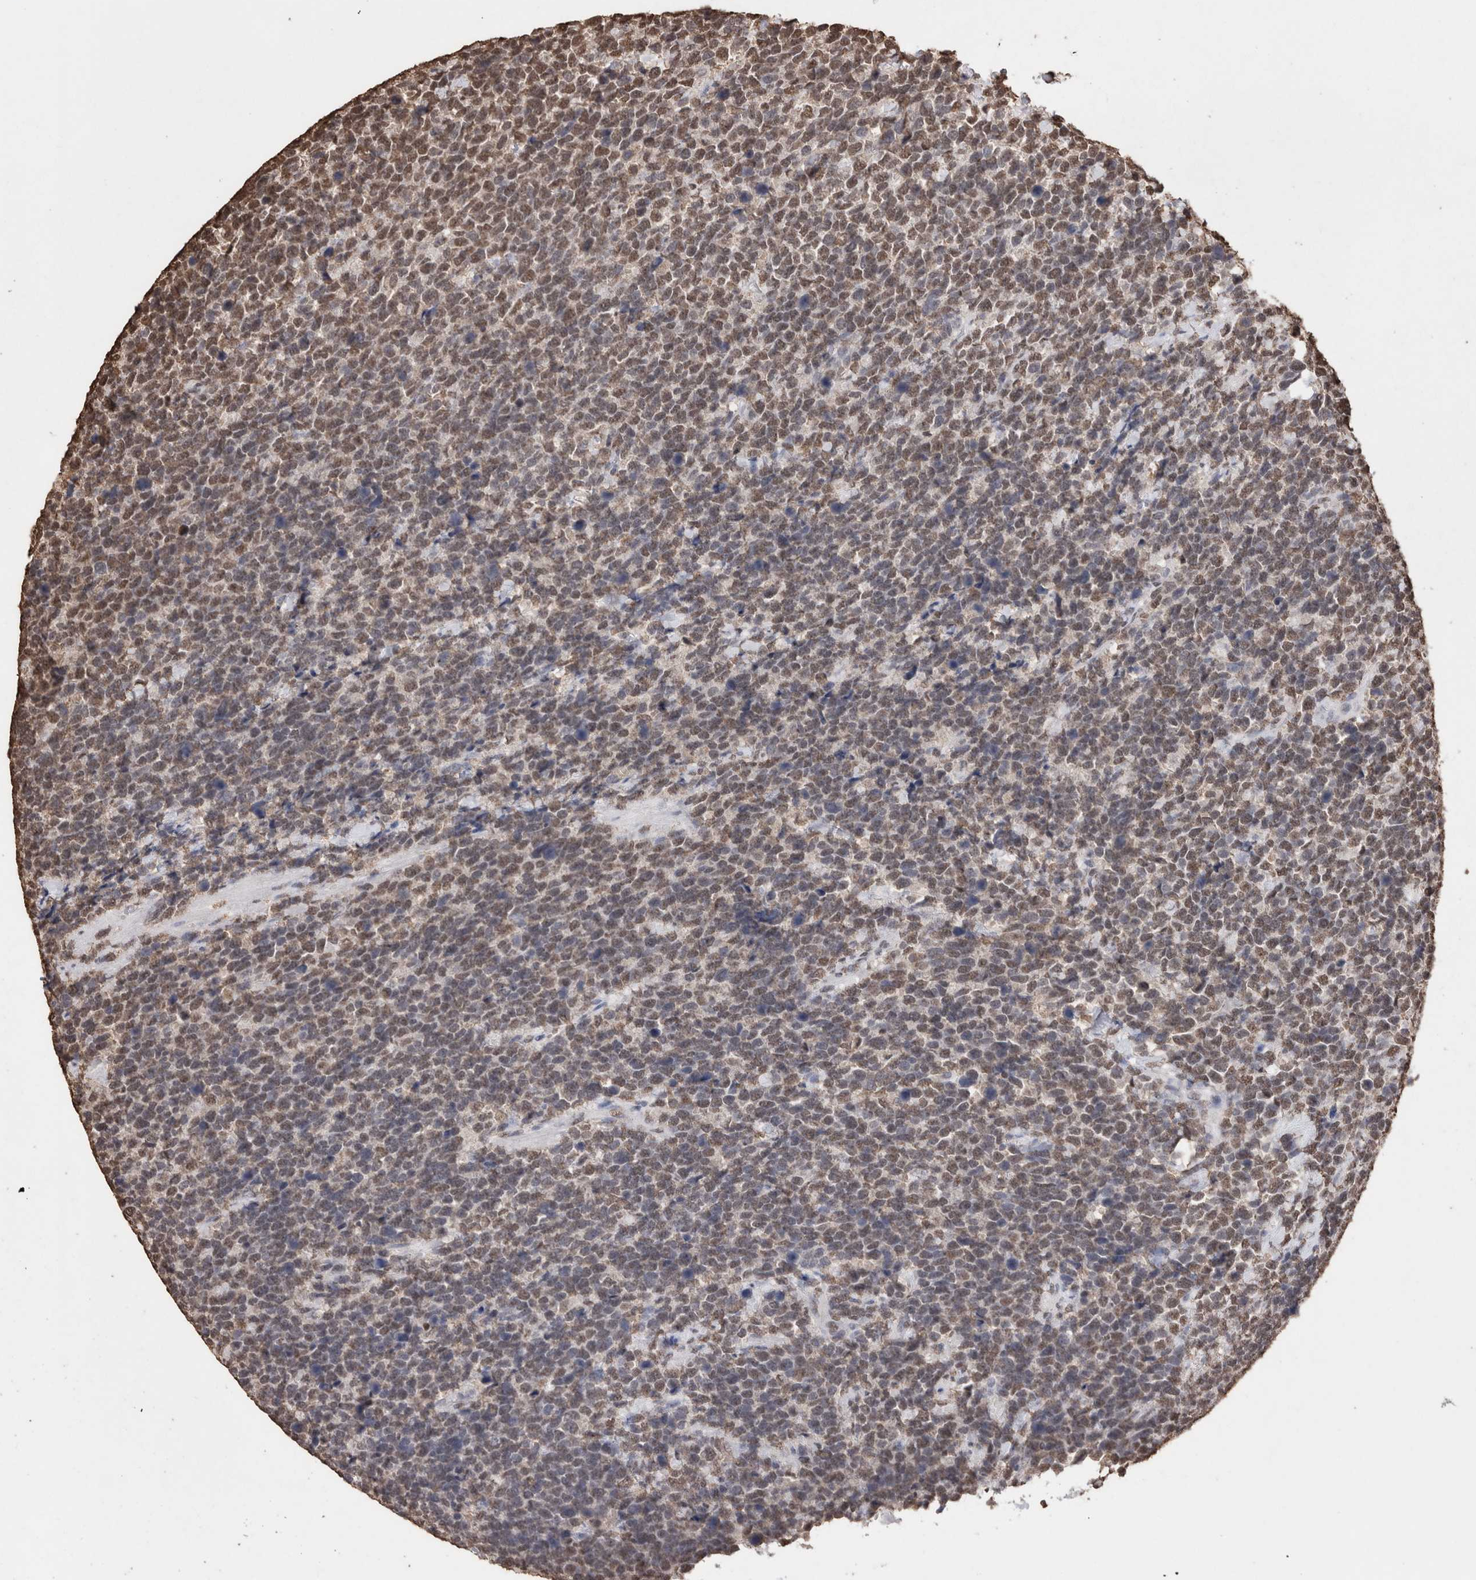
{"staining": {"intensity": "moderate", "quantity": "25%-75%", "location": "nuclear"}, "tissue": "urothelial cancer", "cell_type": "Tumor cells", "image_type": "cancer", "snomed": [{"axis": "morphology", "description": "Urothelial carcinoma, High grade"}, {"axis": "topography", "description": "Urinary bladder"}], "caption": "Urothelial carcinoma (high-grade) stained with a brown dye reveals moderate nuclear positive expression in approximately 25%-75% of tumor cells.", "gene": "NTHL1", "patient": {"sex": "female", "age": 82}}